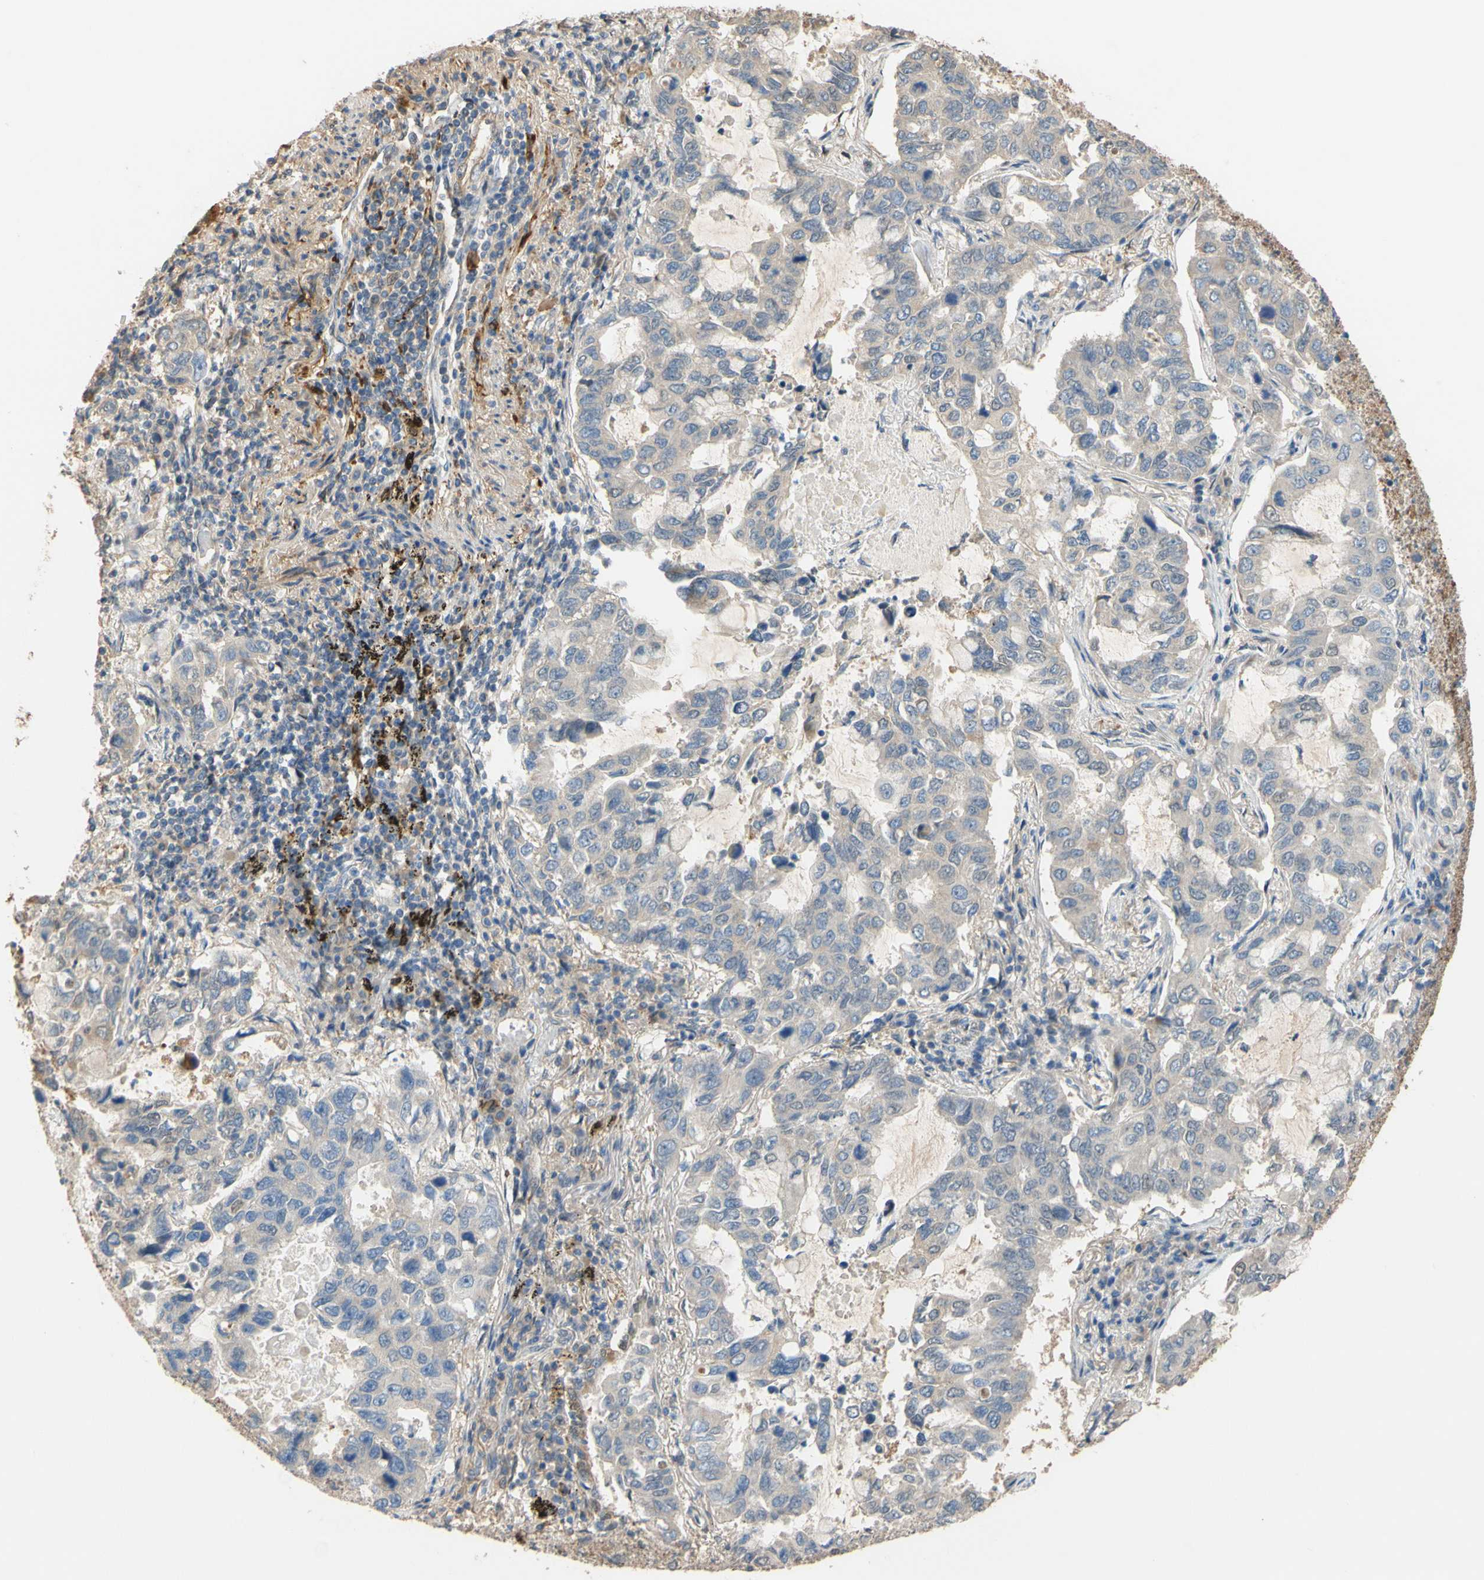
{"staining": {"intensity": "weak", "quantity": ">75%", "location": "cytoplasmic/membranous"}, "tissue": "lung cancer", "cell_type": "Tumor cells", "image_type": "cancer", "snomed": [{"axis": "morphology", "description": "Adenocarcinoma, NOS"}, {"axis": "topography", "description": "Lung"}], "caption": "IHC of human adenocarcinoma (lung) exhibits low levels of weak cytoplasmic/membranous positivity in about >75% of tumor cells.", "gene": "ALDH1A2", "patient": {"sex": "male", "age": 64}}